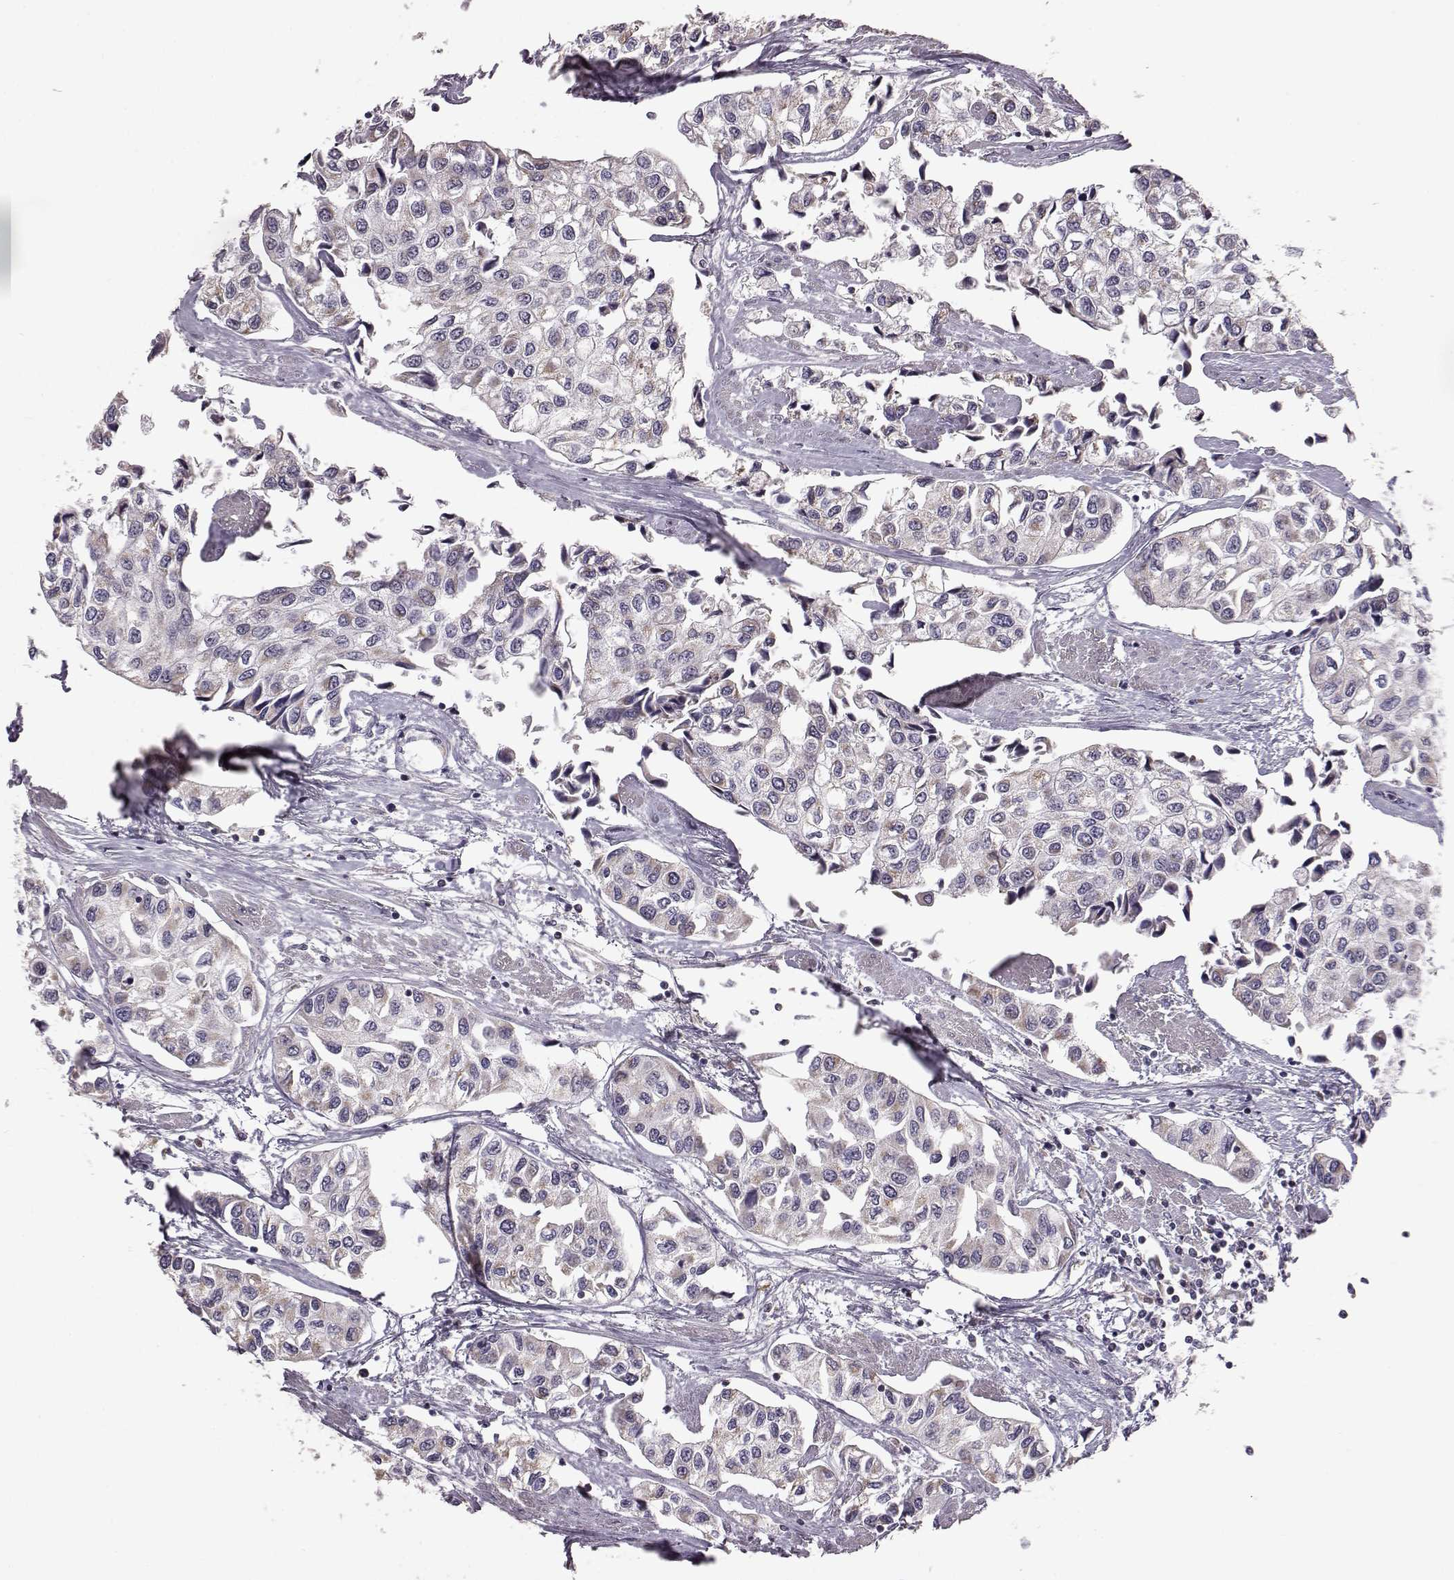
{"staining": {"intensity": "weak", "quantity": "<25%", "location": "cytoplasmic/membranous"}, "tissue": "urothelial cancer", "cell_type": "Tumor cells", "image_type": "cancer", "snomed": [{"axis": "morphology", "description": "Urothelial carcinoma, High grade"}, {"axis": "topography", "description": "Urinary bladder"}], "caption": "This photomicrograph is of high-grade urothelial carcinoma stained with immunohistochemistry (IHC) to label a protein in brown with the nuclei are counter-stained blue. There is no expression in tumor cells. (Immunohistochemistry (ihc), brightfield microscopy, high magnification).", "gene": "ALDH3A1", "patient": {"sex": "male", "age": 73}}